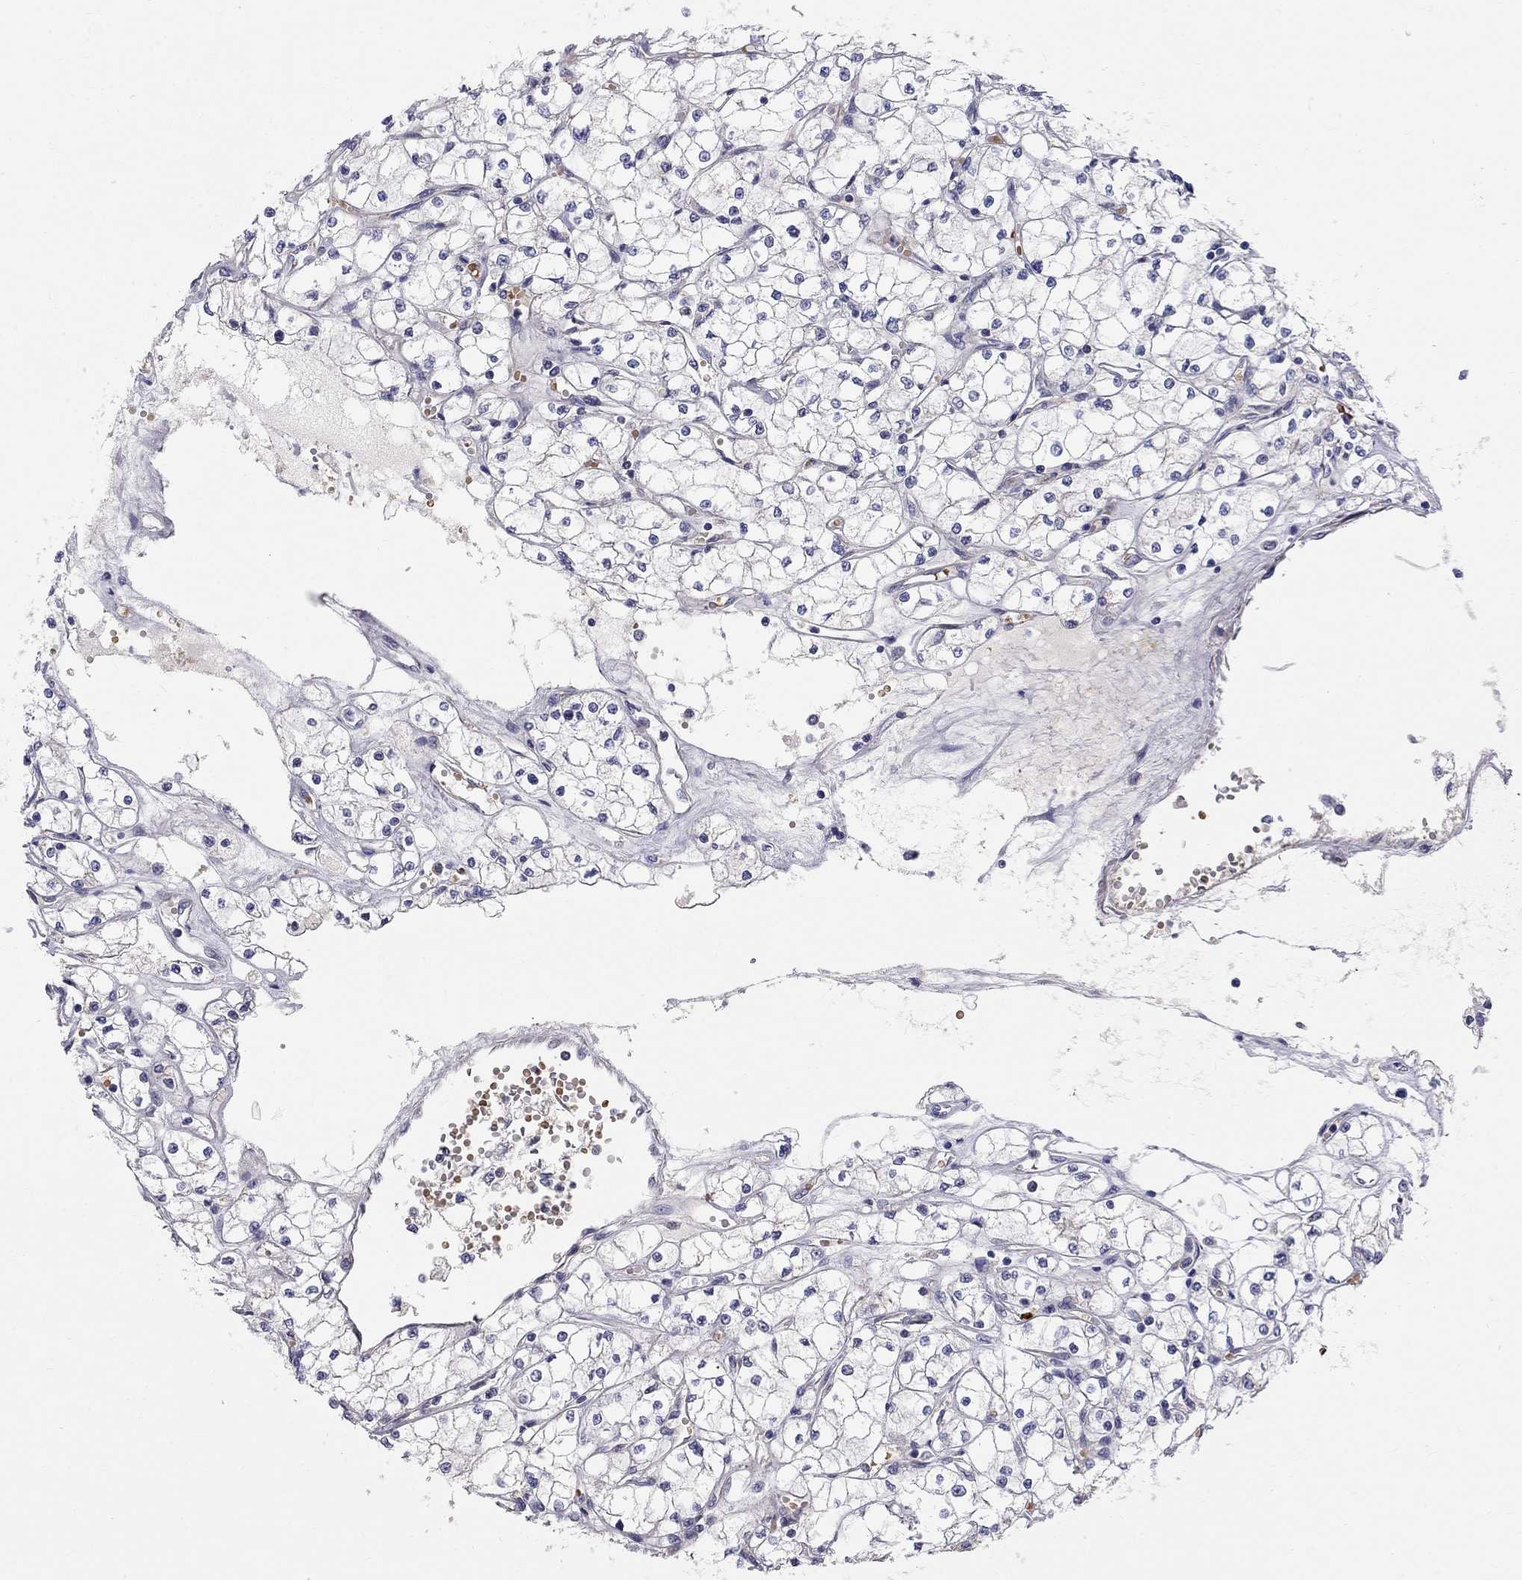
{"staining": {"intensity": "negative", "quantity": "none", "location": "none"}, "tissue": "renal cancer", "cell_type": "Tumor cells", "image_type": "cancer", "snomed": [{"axis": "morphology", "description": "Adenocarcinoma, NOS"}, {"axis": "topography", "description": "Kidney"}], "caption": "Tumor cells are negative for protein expression in human renal cancer. (Brightfield microscopy of DAB (3,3'-diaminobenzidine) immunohistochemistry at high magnification).", "gene": "CASTOR1", "patient": {"sex": "male", "age": 67}}